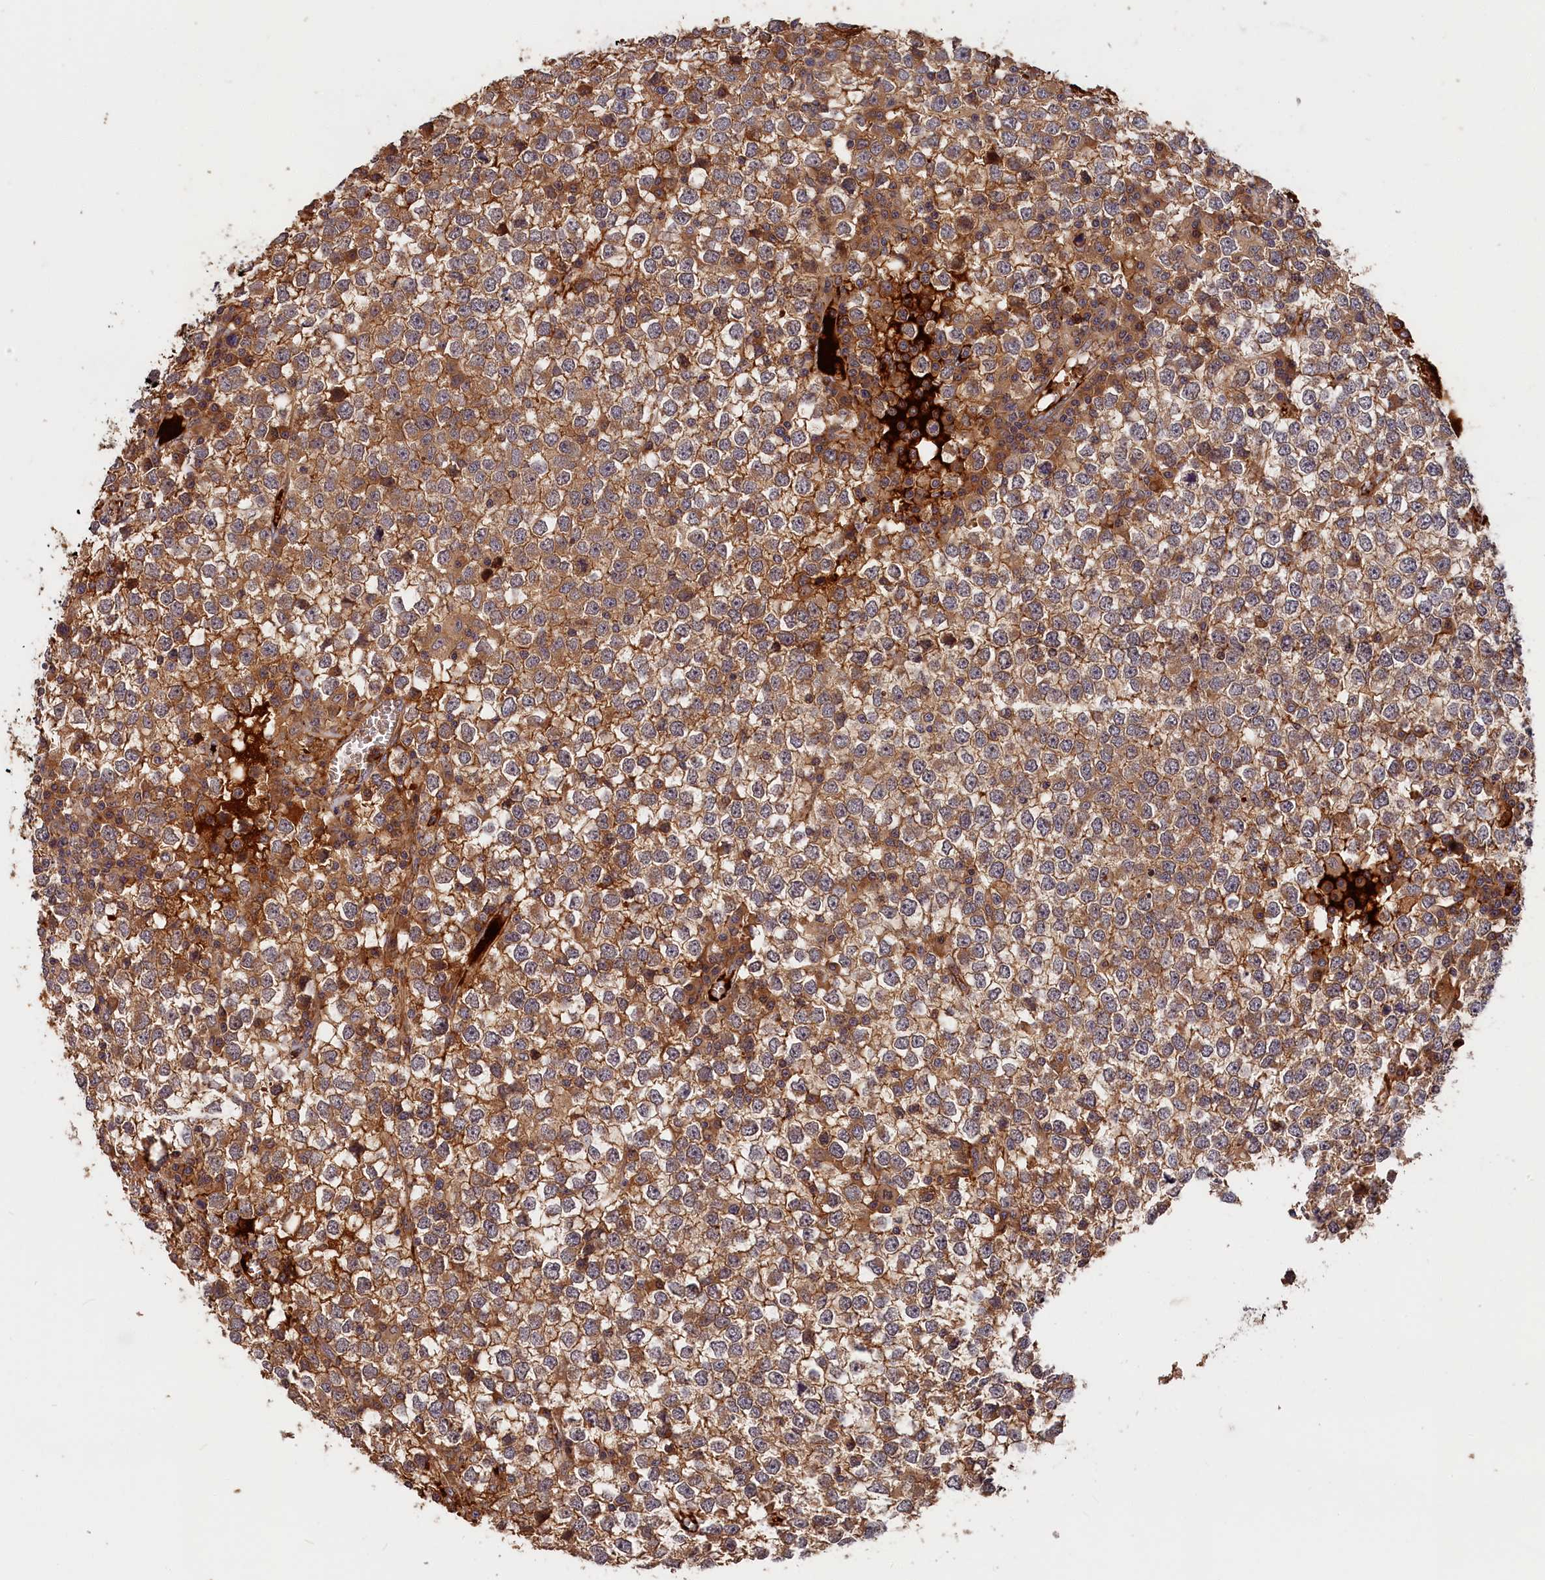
{"staining": {"intensity": "moderate", "quantity": ">75%", "location": "cytoplasmic/membranous"}, "tissue": "testis cancer", "cell_type": "Tumor cells", "image_type": "cancer", "snomed": [{"axis": "morphology", "description": "Seminoma, NOS"}, {"axis": "topography", "description": "Testis"}], "caption": "Brown immunohistochemical staining in testis seminoma shows moderate cytoplasmic/membranous staining in about >75% of tumor cells.", "gene": "ITIH1", "patient": {"sex": "male", "age": 65}}